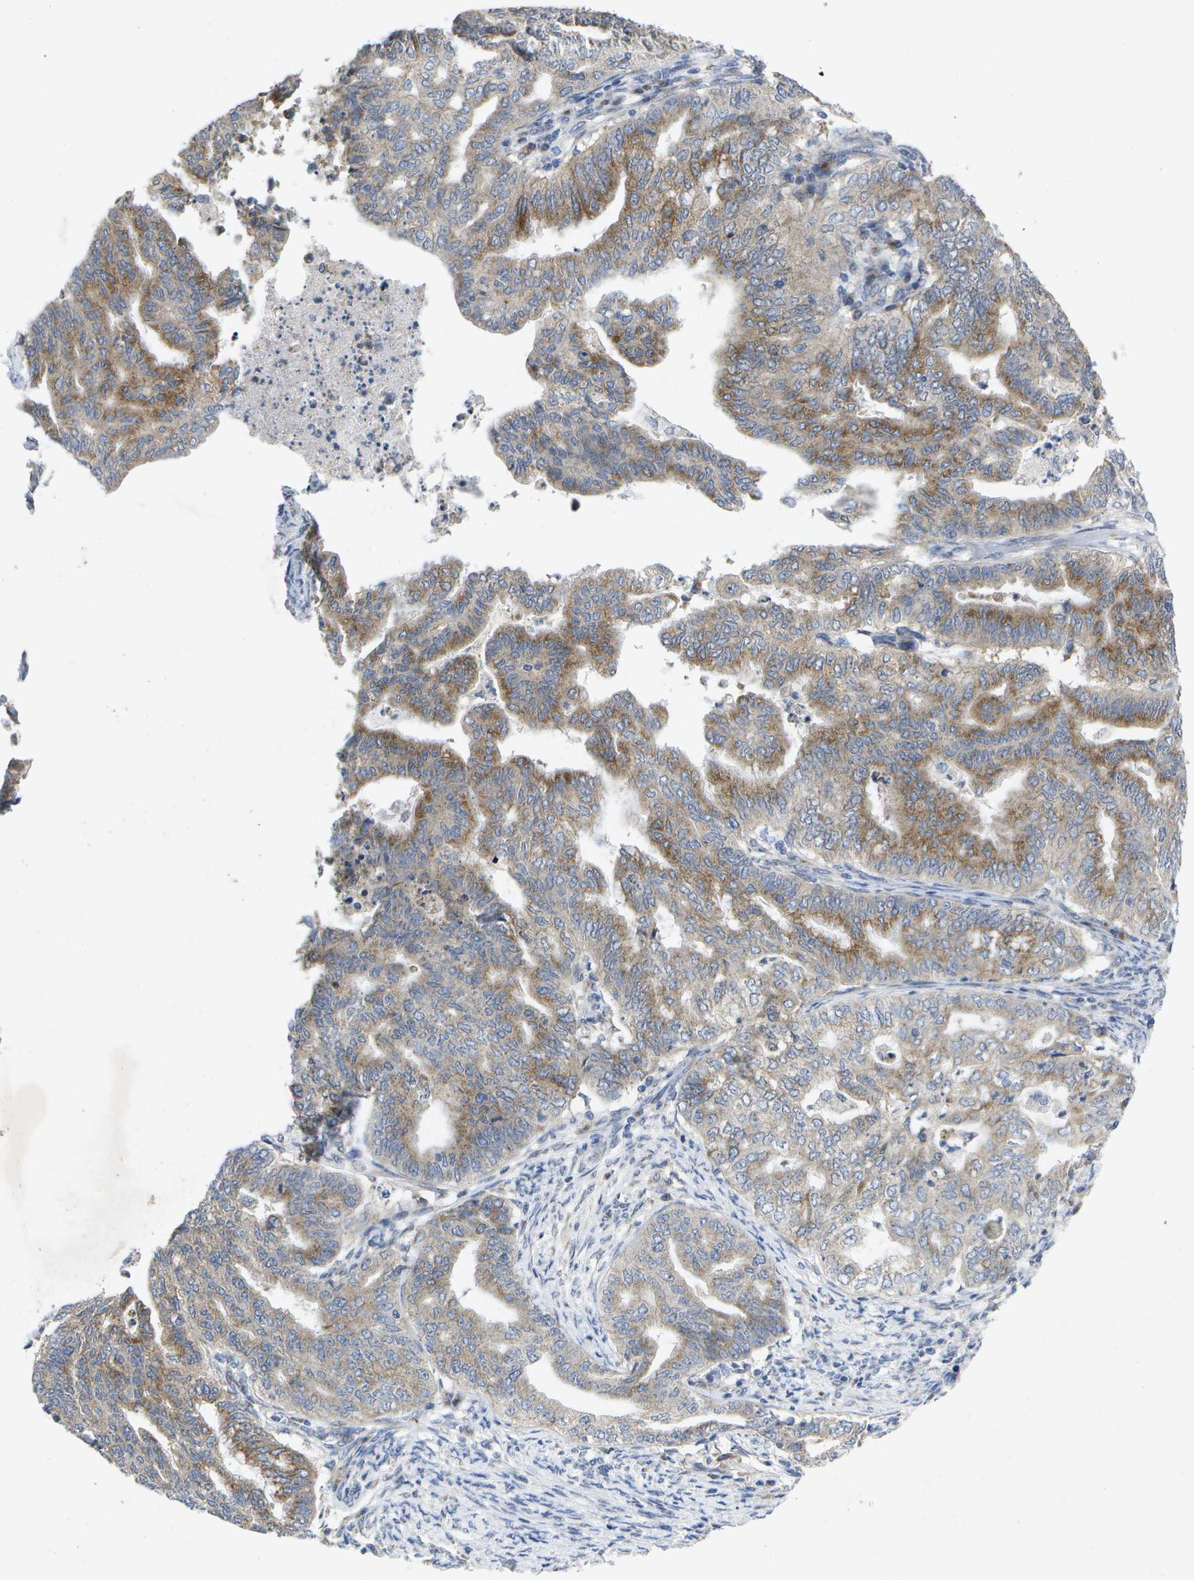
{"staining": {"intensity": "moderate", "quantity": "25%-75%", "location": "cytoplasmic/membranous"}, "tissue": "endometrial cancer", "cell_type": "Tumor cells", "image_type": "cancer", "snomed": [{"axis": "morphology", "description": "Adenocarcinoma, NOS"}, {"axis": "topography", "description": "Endometrium"}], "caption": "A medium amount of moderate cytoplasmic/membranous staining is appreciated in about 25%-75% of tumor cells in endometrial cancer (adenocarcinoma) tissue. The staining was performed using DAB (3,3'-diaminobenzidine) to visualize the protein expression in brown, while the nuclei were stained in blue with hematoxylin (Magnification: 20x).", "gene": "KDELR1", "patient": {"sex": "female", "age": 79}}